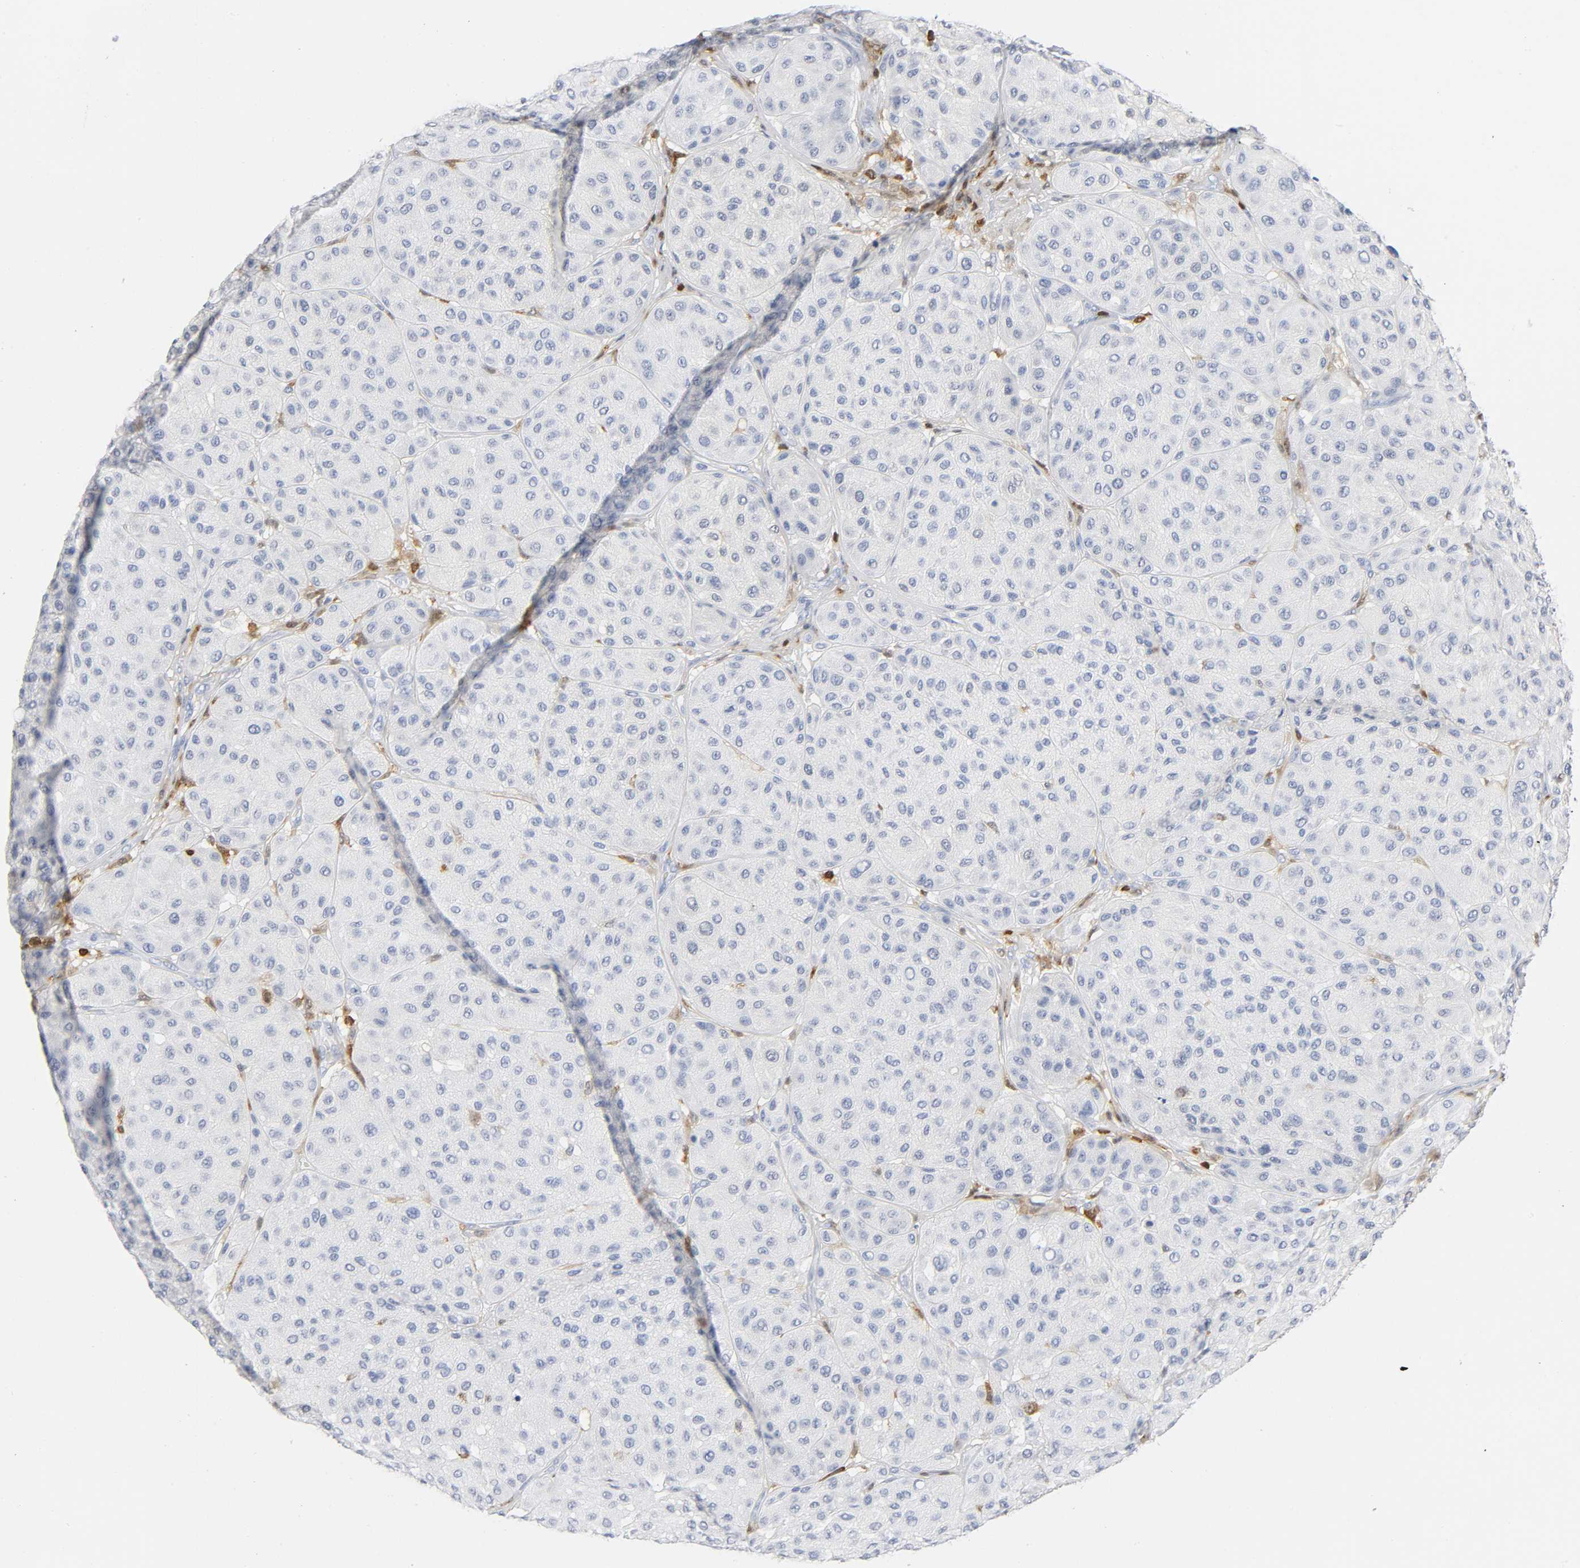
{"staining": {"intensity": "negative", "quantity": "none", "location": "none"}, "tissue": "melanoma", "cell_type": "Tumor cells", "image_type": "cancer", "snomed": [{"axis": "morphology", "description": "Normal tissue, NOS"}, {"axis": "morphology", "description": "Malignant melanoma, Metastatic site"}, {"axis": "topography", "description": "Skin"}], "caption": "The micrograph reveals no staining of tumor cells in melanoma.", "gene": "DOK2", "patient": {"sex": "male", "age": 41}}